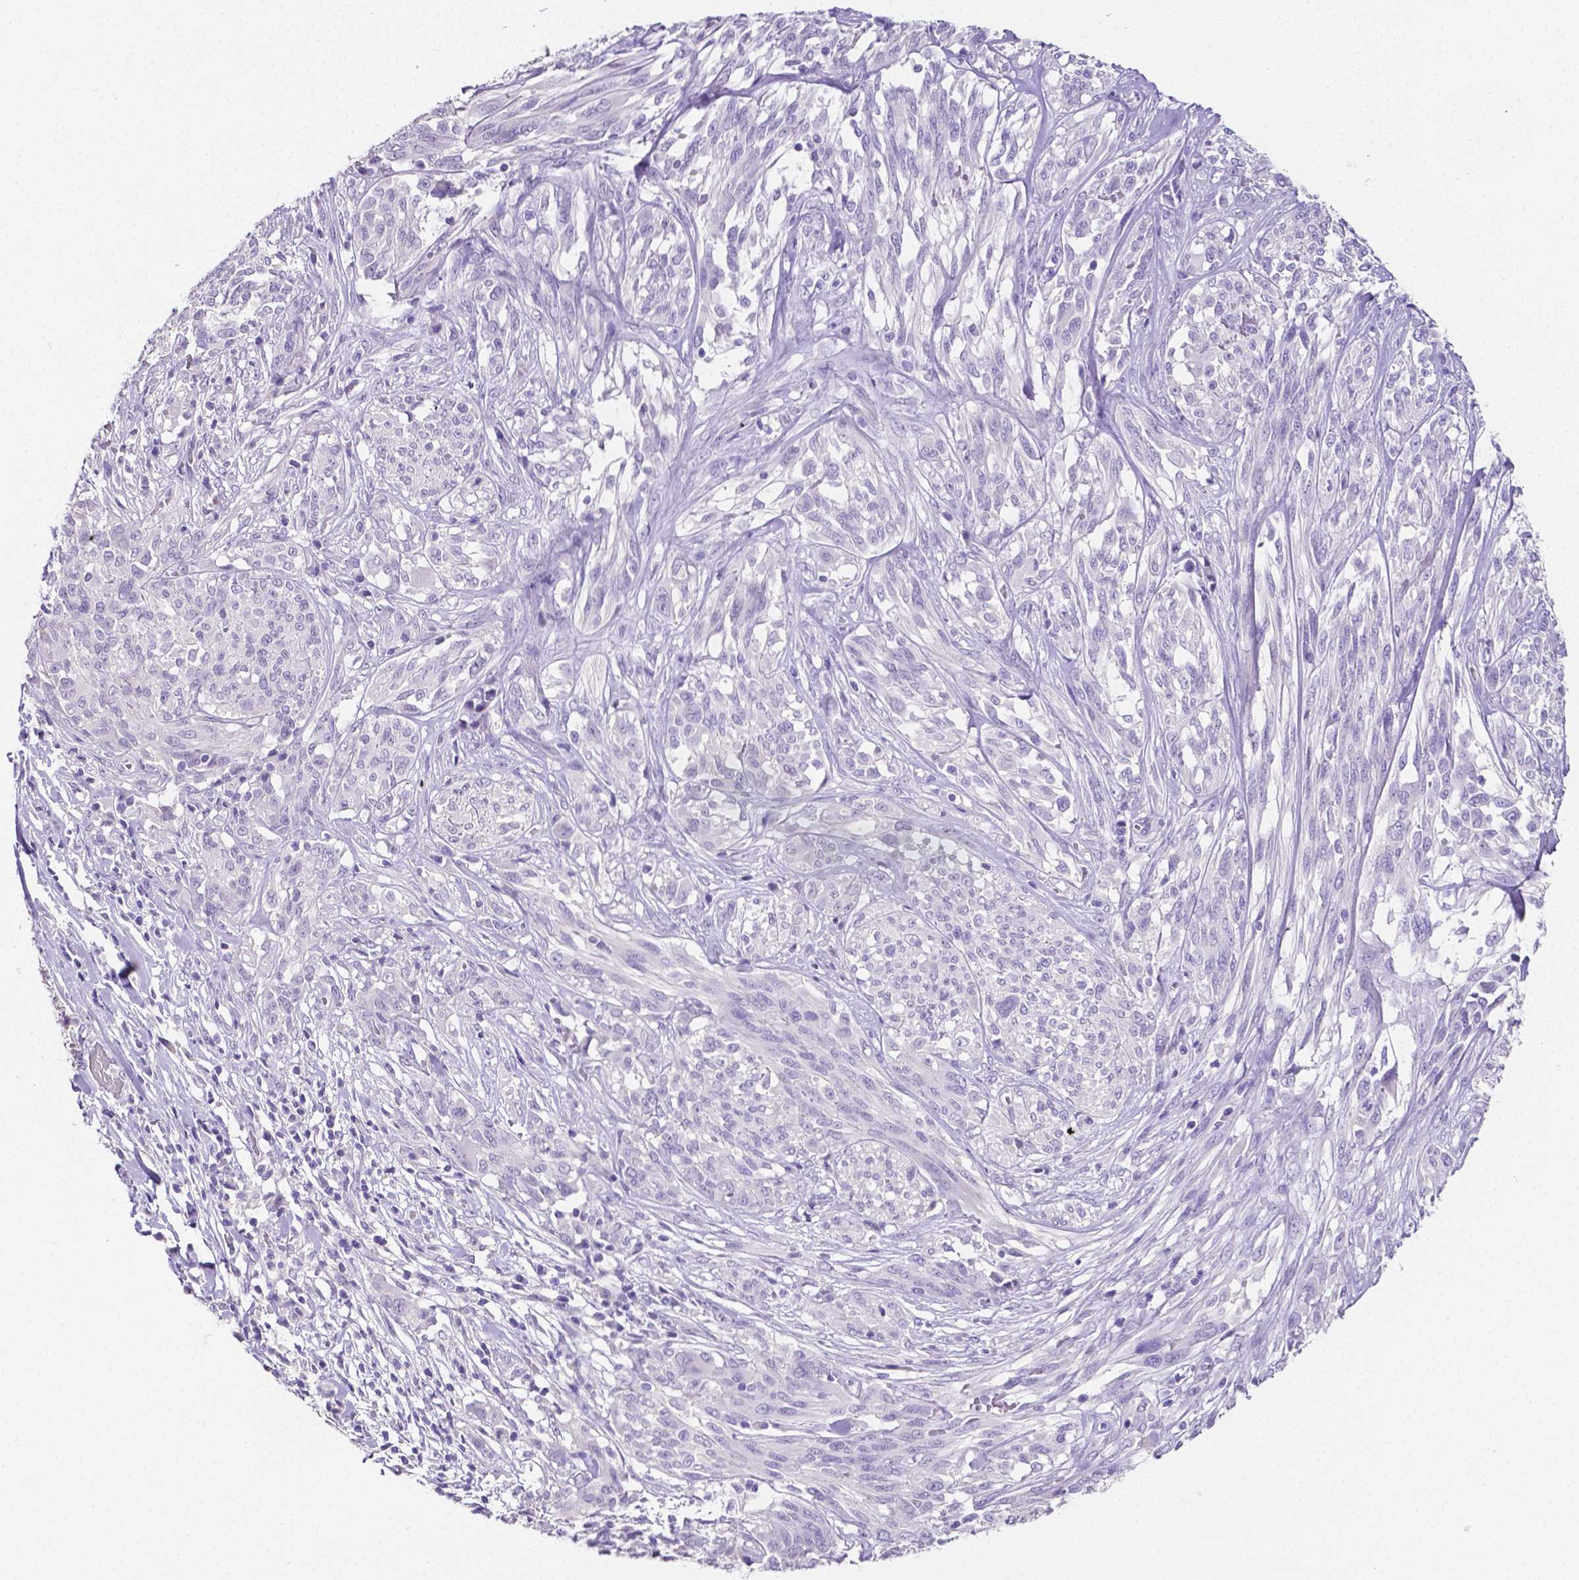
{"staining": {"intensity": "negative", "quantity": "none", "location": "none"}, "tissue": "melanoma", "cell_type": "Tumor cells", "image_type": "cancer", "snomed": [{"axis": "morphology", "description": "Malignant melanoma, NOS"}, {"axis": "topography", "description": "Skin"}], "caption": "Immunohistochemistry (IHC) histopathology image of malignant melanoma stained for a protein (brown), which demonstrates no expression in tumor cells.", "gene": "SLC22A2", "patient": {"sex": "female", "age": 91}}